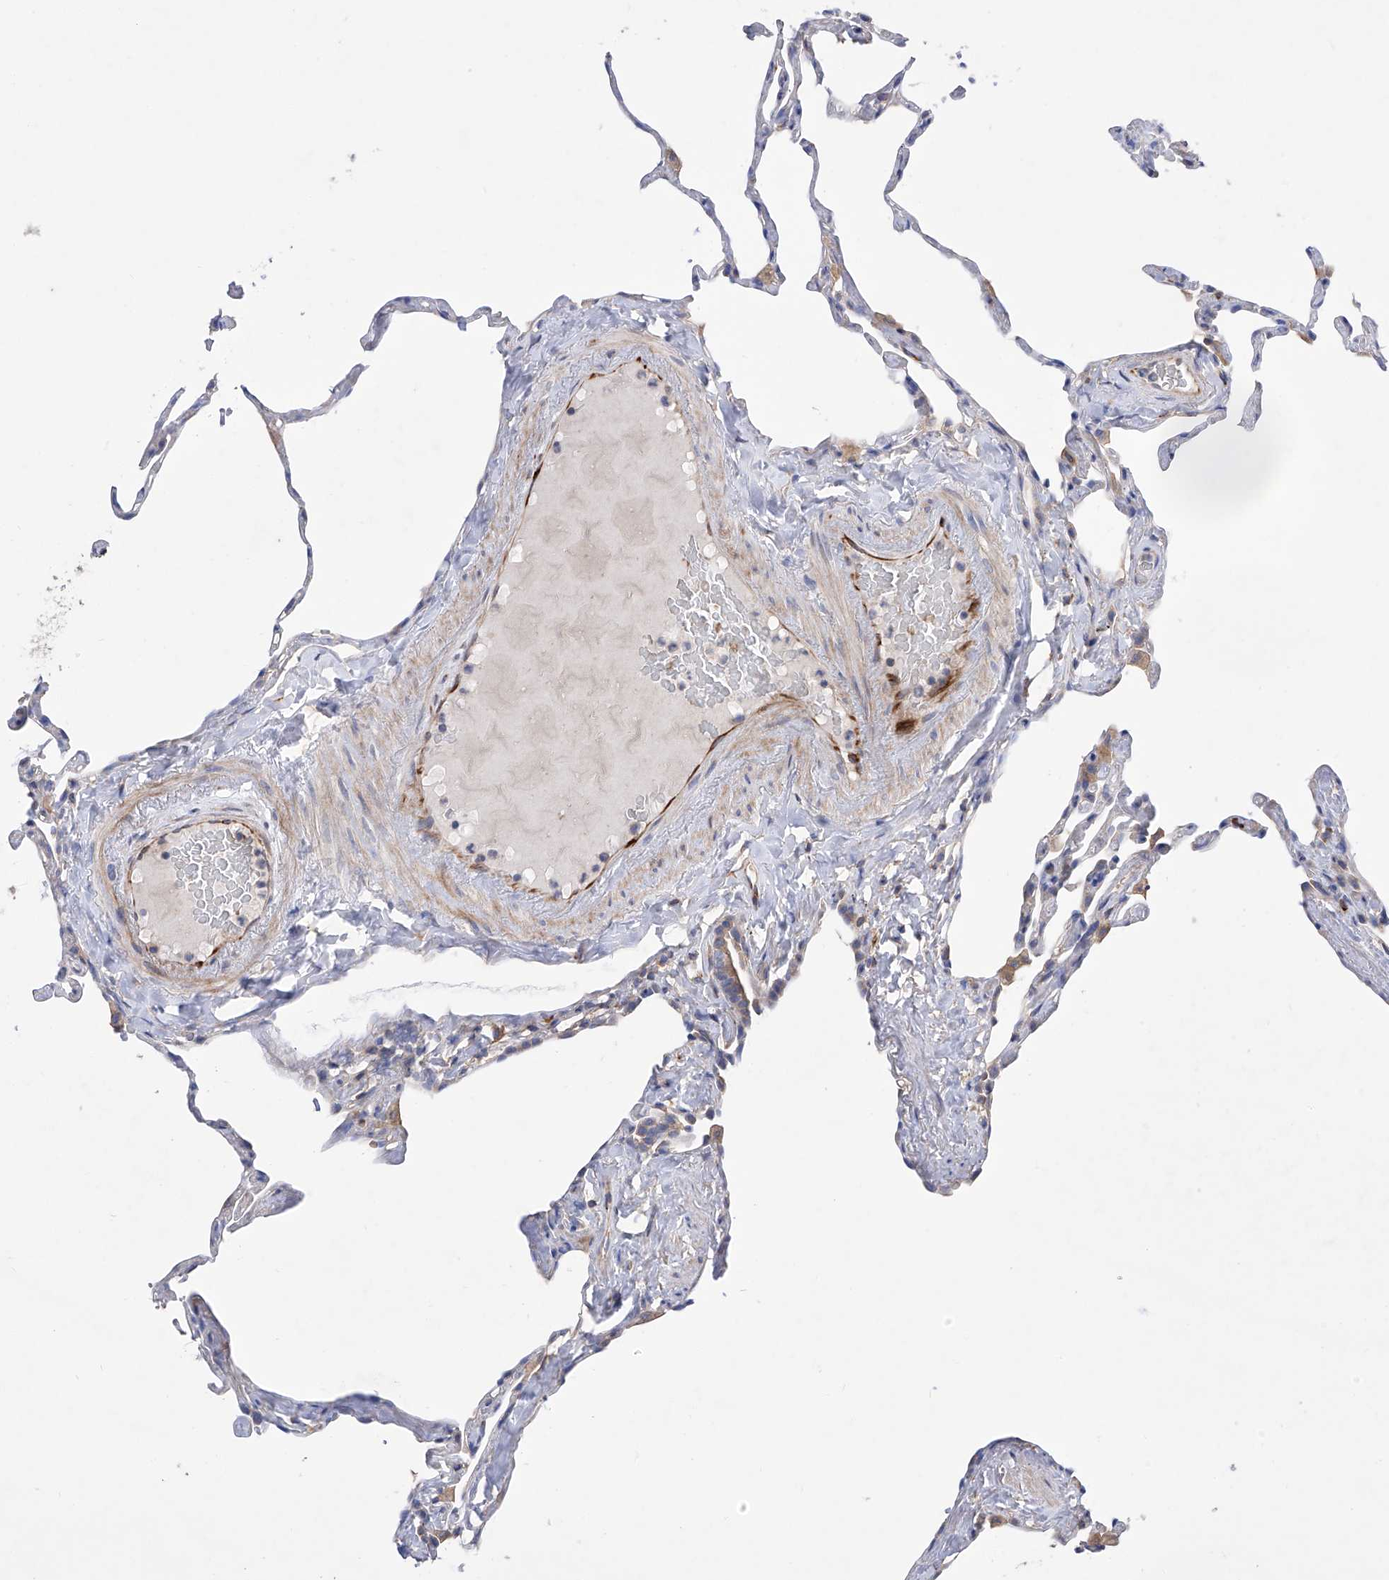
{"staining": {"intensity": "negative", "quantity": "none", "location": "none"}, "tissue": "lung", "cell_type": "Alveolar cells", "image_type": "normal", "snomed": [{"axis": "morphology", "description": "Normal tissue, NOS"}, {"axis": "topography", "description": "Lung"}], "caption": "Immunohistochemical staining of unremarkable human lung exhibits no significant staining in alveolar cells.", "gene": "NFATC4", "patient": {"sex": "male", "age": 65}}